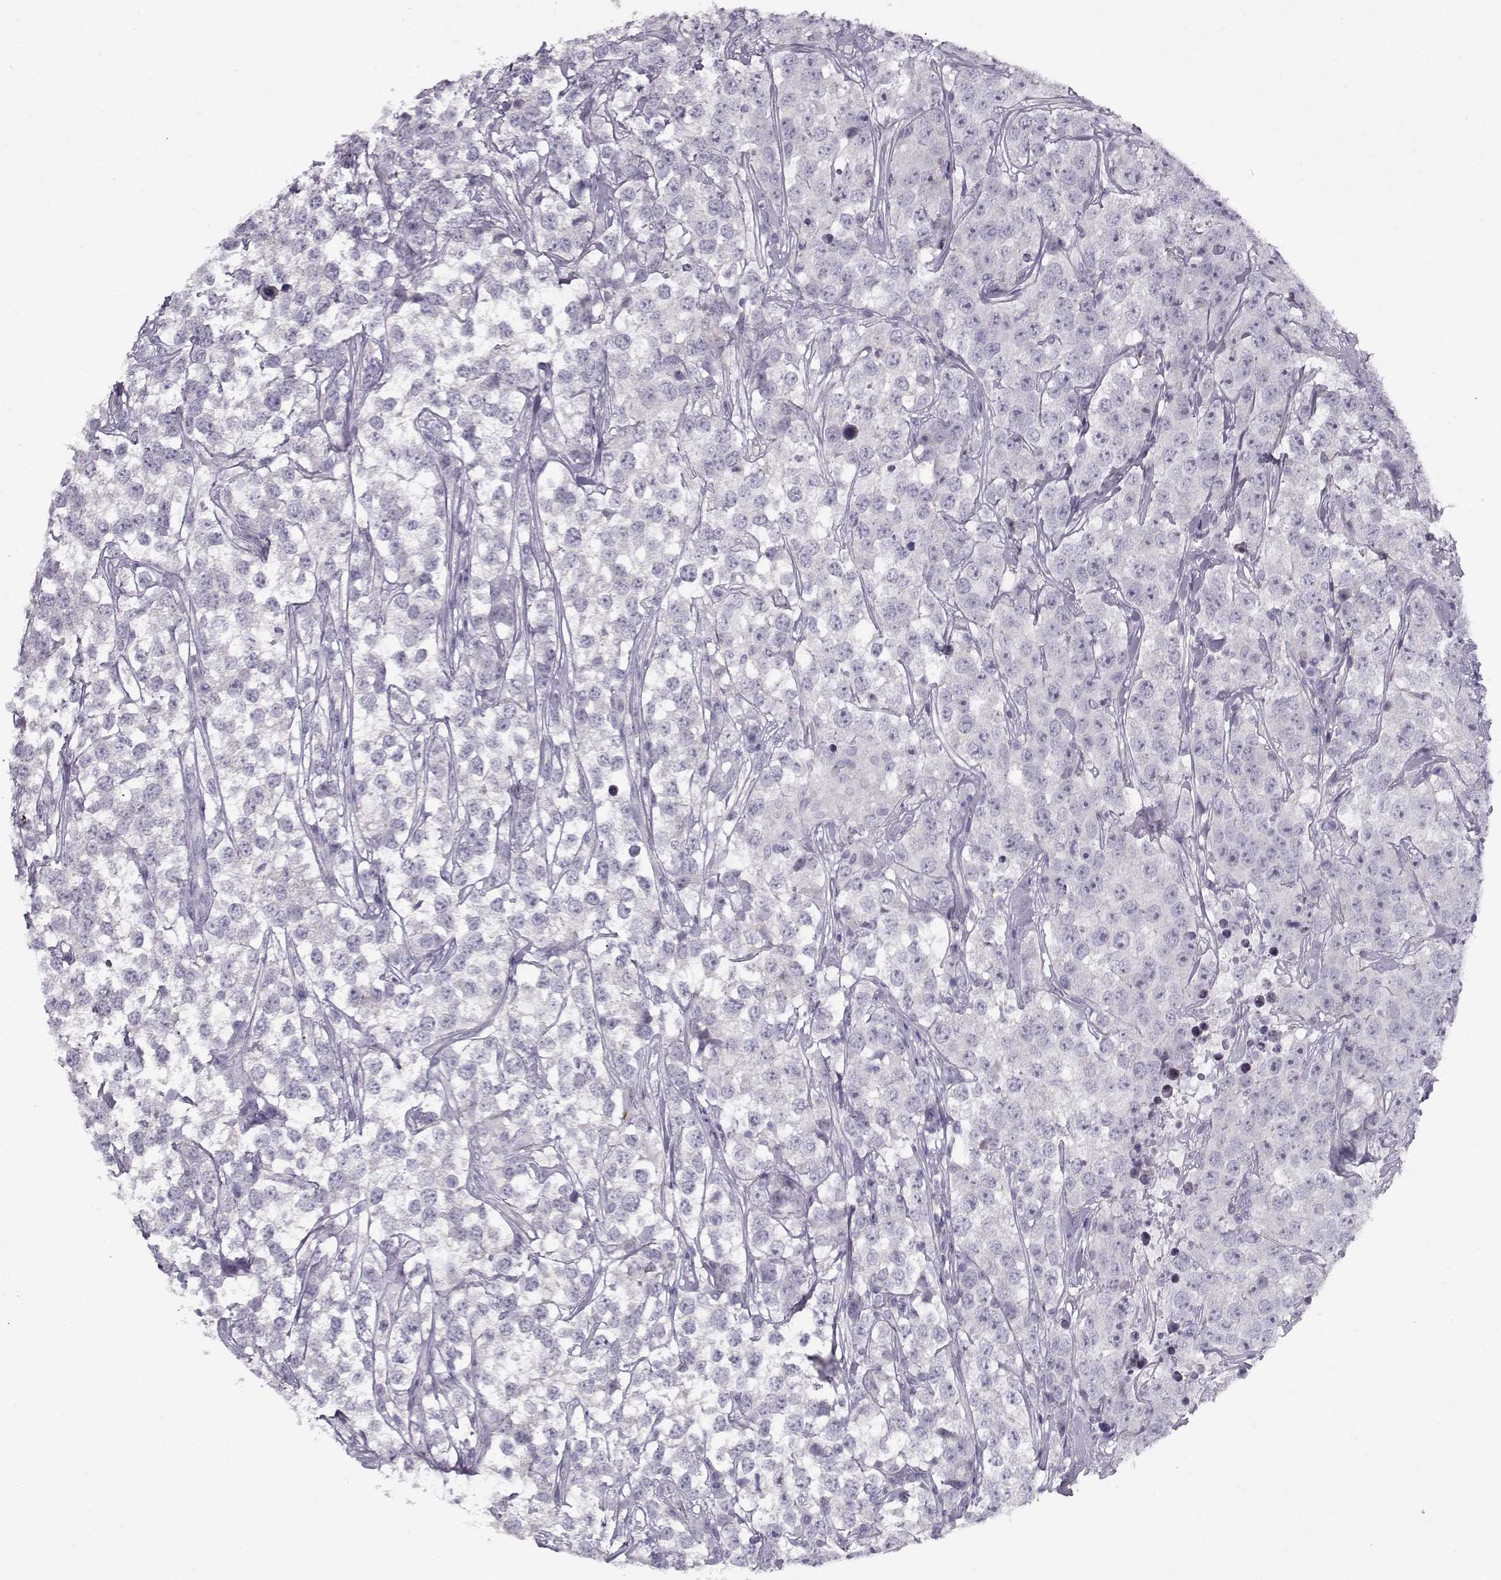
{"staining": {"intensity": "negative", "quantity": "none", "location": "none"}, "tissue": "testis cancer", "cell_type": "Tumor cells", "image_type": "cancer", "snomed": [{"axis": "morphology", "description": "Seminoma, NOS"}, {"axis": "topography", "description": "Testis"}], "caption": "Testis cancer (seminoma) was stained to show a protein in brown. There is no significant staining in tumor cells.", "gene": "PP2D1", "patient": {"sex": "male", "age": 59}}